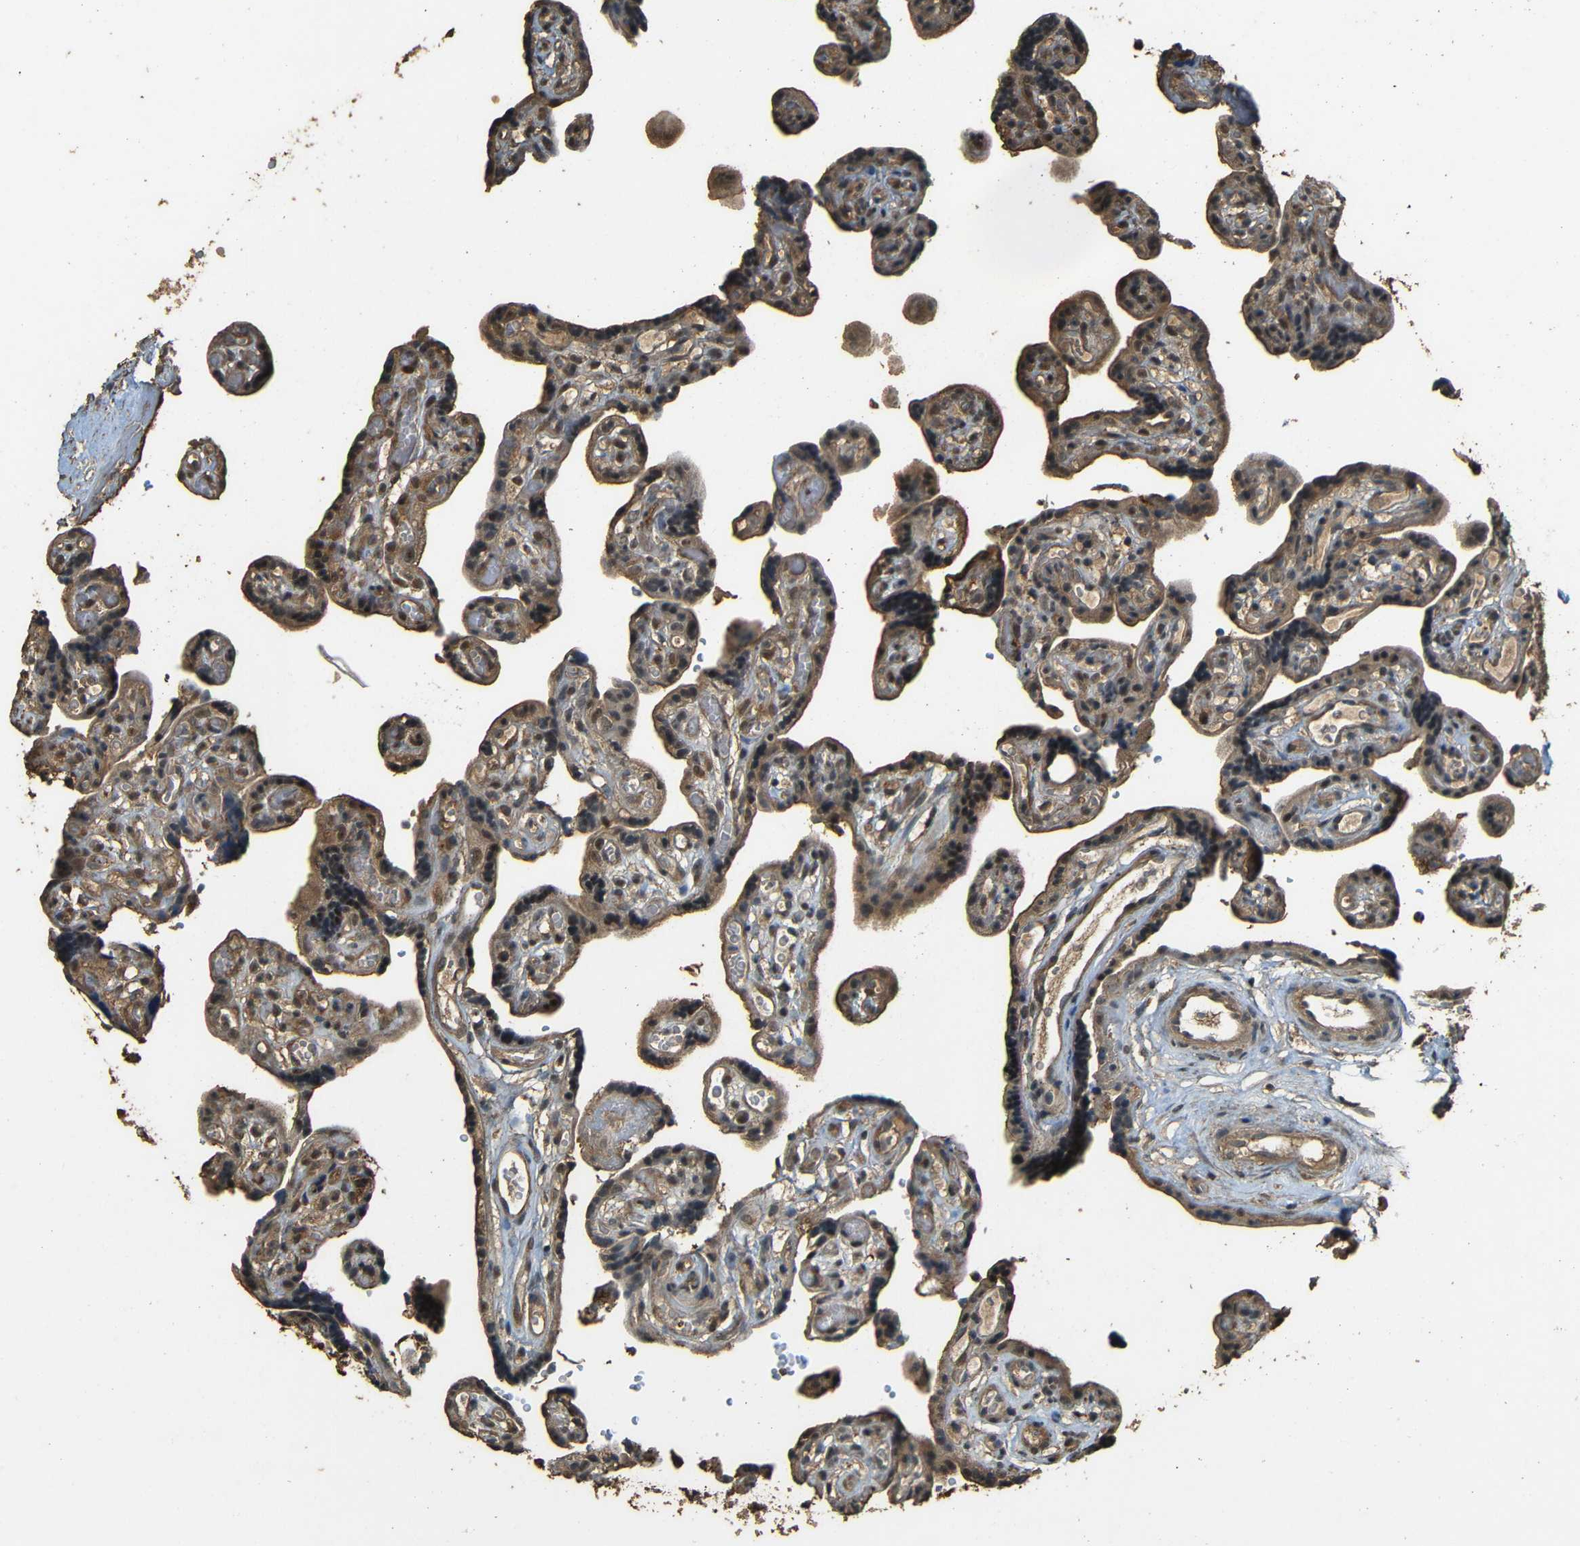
{"staining": {"intensity": "moderate", "quantity": ">75%", "location": "cytoplasmic/membranous,nuclear"}, "tissue": "placenta", "cell_type": "Decidual cells", "image_type": "normal", "snomed": [{"axis": "morphology", "description": "Normal tissue, NOS"}, {"axis": "topography", "description": "Placenta"}], "caption": "This is a photomicrograph of IHC staining of benign placenta, which shows moderate staining in the cytoplasmic/membranous,nuclear of decidual cells.", "gene": "PDE5A", "patient": {"sex": "female", "age": 30}}